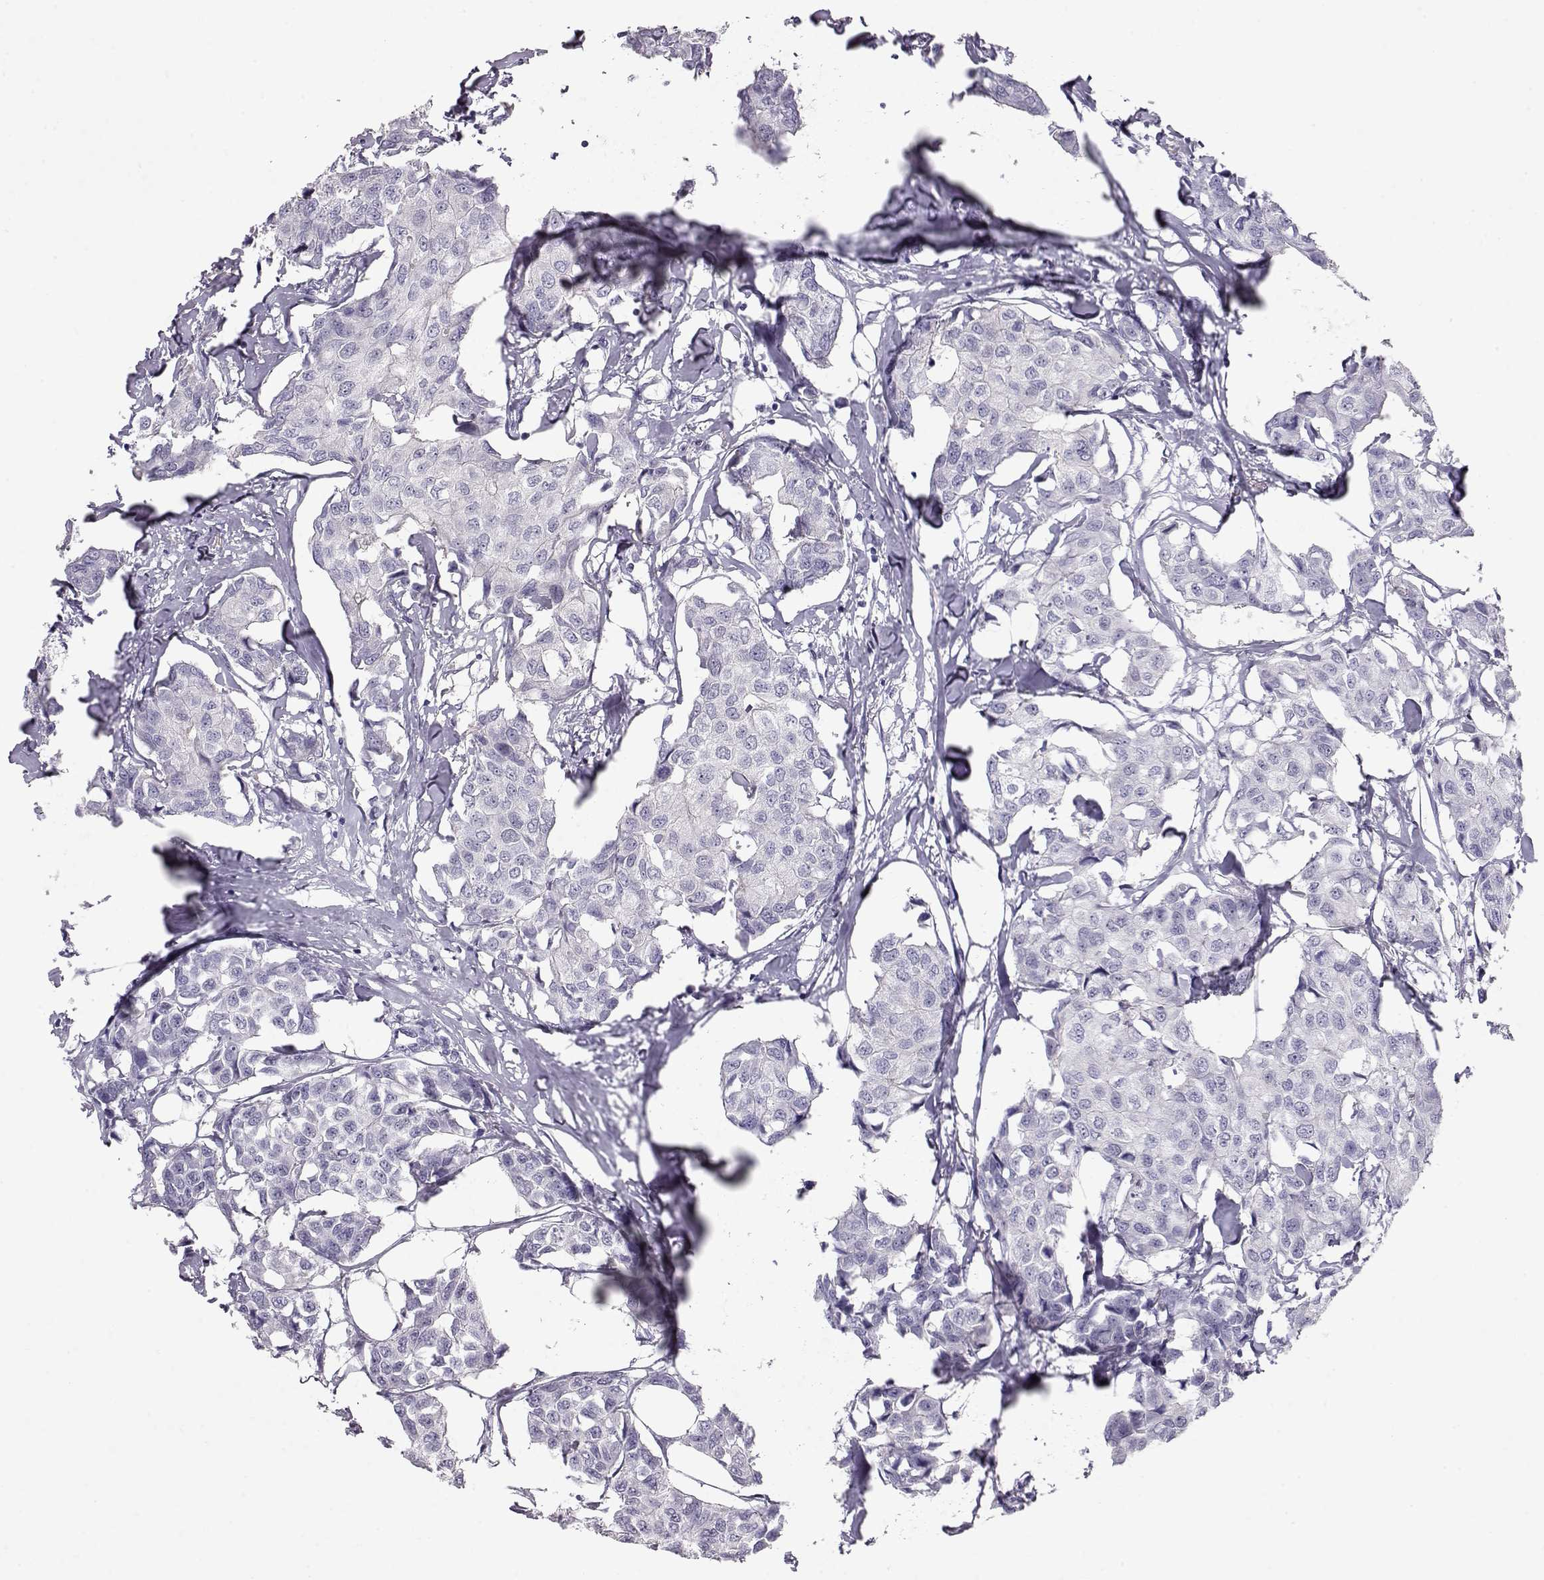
{"staining": {"intensity": "negative", "quantity": "none", "location": "none"}, "tissue": "breast cancer", "cell_type": "Tumor cells", "image_type": "cancer", "snomed": [{"axis": "morphology", "description": "Duct carcinoma"}, {"axis": "topography", "description": "Breast"}], "caption": "Immunohistochemical staining of intraductal carcinoma (breast) demonstrates no significant staining in tumor cells. Brightfield microscopy of immunohistochemistry (IHC) stained with DAB (3,3'-diaminobenzidine) (brown) and hematoxylin (blue), captured at high magnification.", "gene": "SLITRK3", "patient": {"sex": "female", "age": 80}}